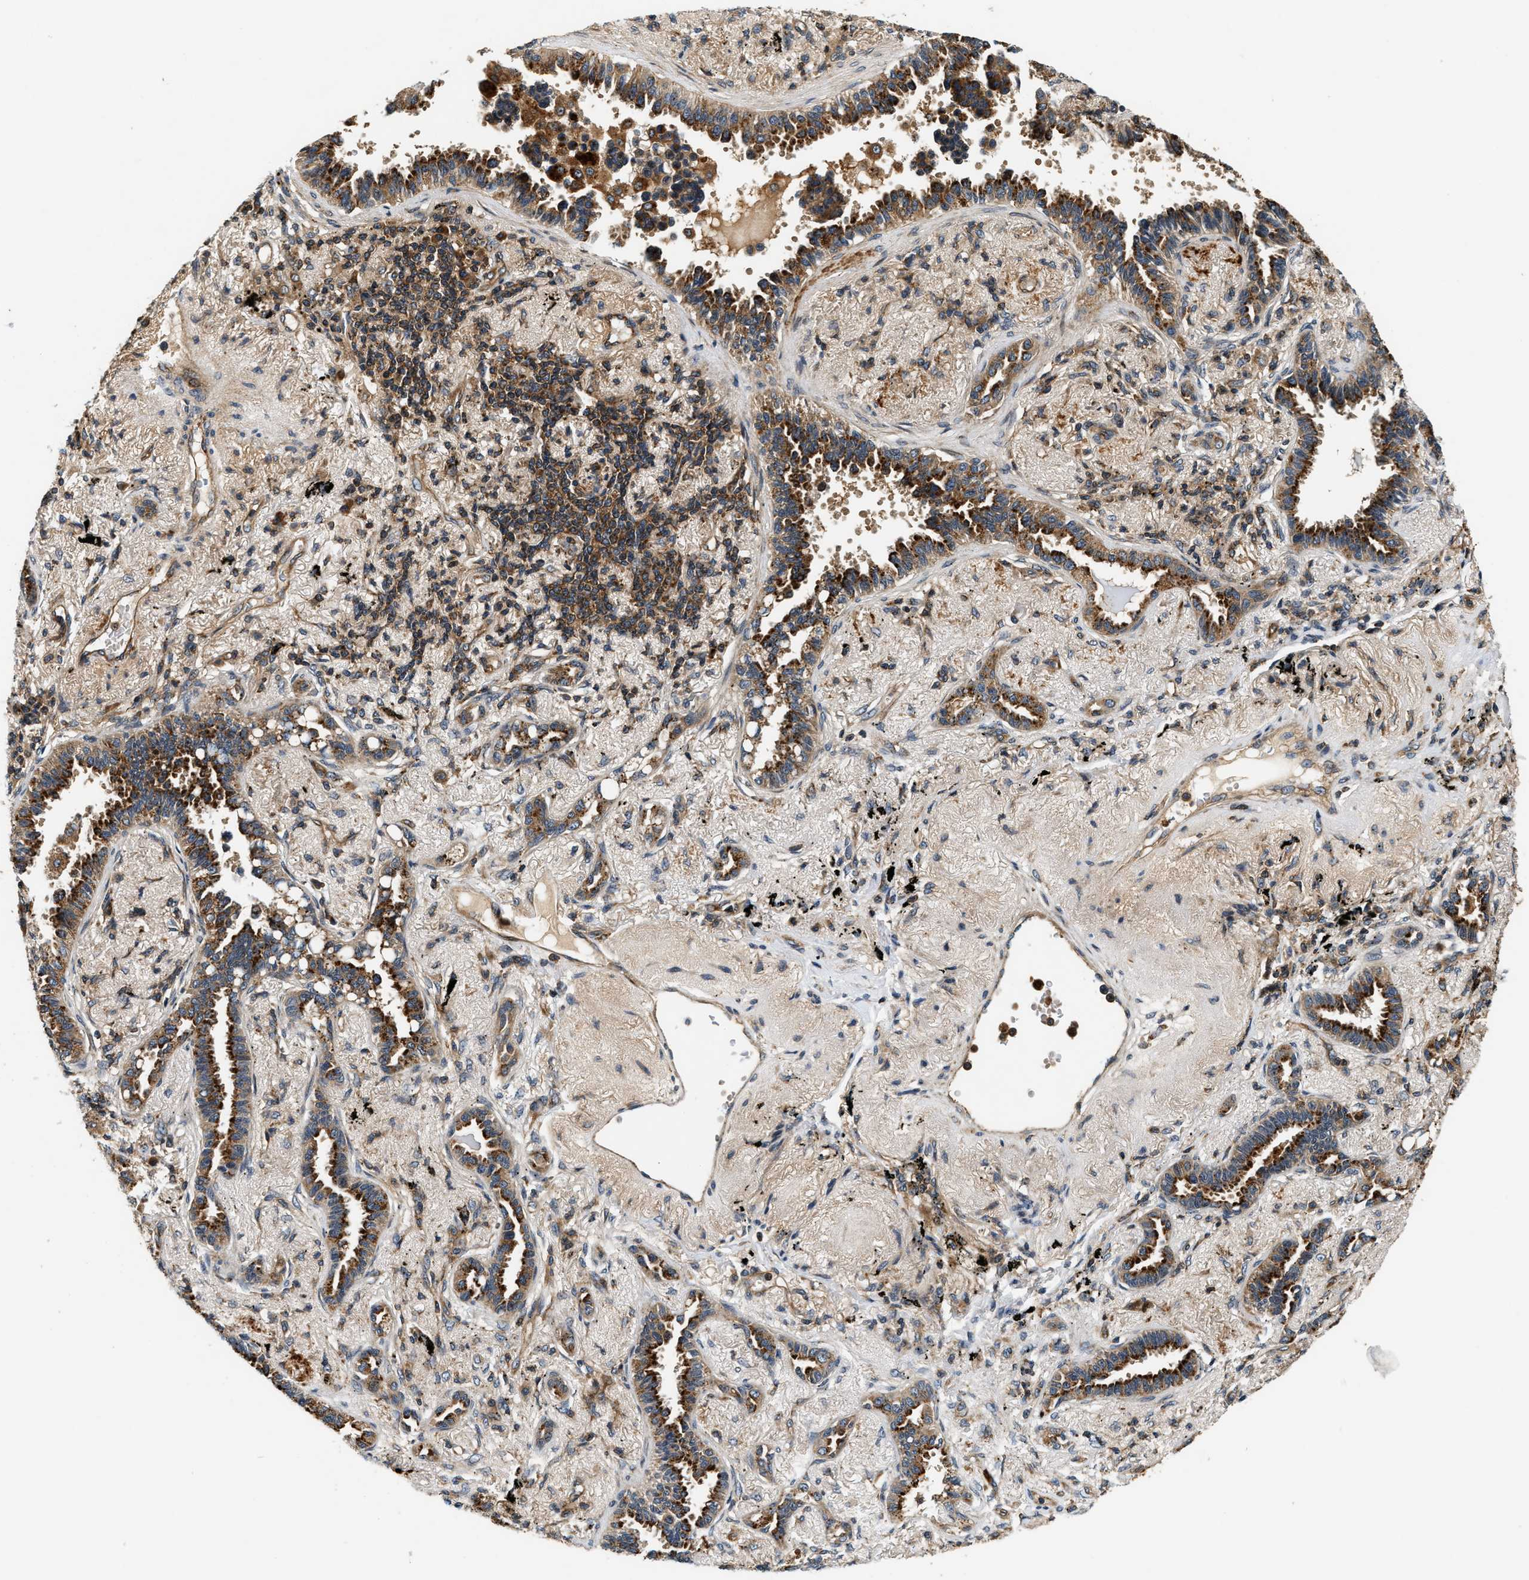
{"staining": {"intensity": "strong", "quantity": ">75%", "location": "cytoplasmic/membranous"}, "tissue": "lung cancer", "cell_type": "Tumor cells", "image_type": "cancer", "snomed": [{"axis": "morphology", "description": "Adenocarcinoma, NOS"}, {"axis": "topography", "description": "Lung"}], "caption": "Protein expression by immunohistochemistry (IHC) displays strong cytoplasmic/membranous expression in approximately >75% of tumor cells in lung cancer (adenocarcinoma).", "gene": "SAMD9", "patient": {"sex": "male", "age": 59}}